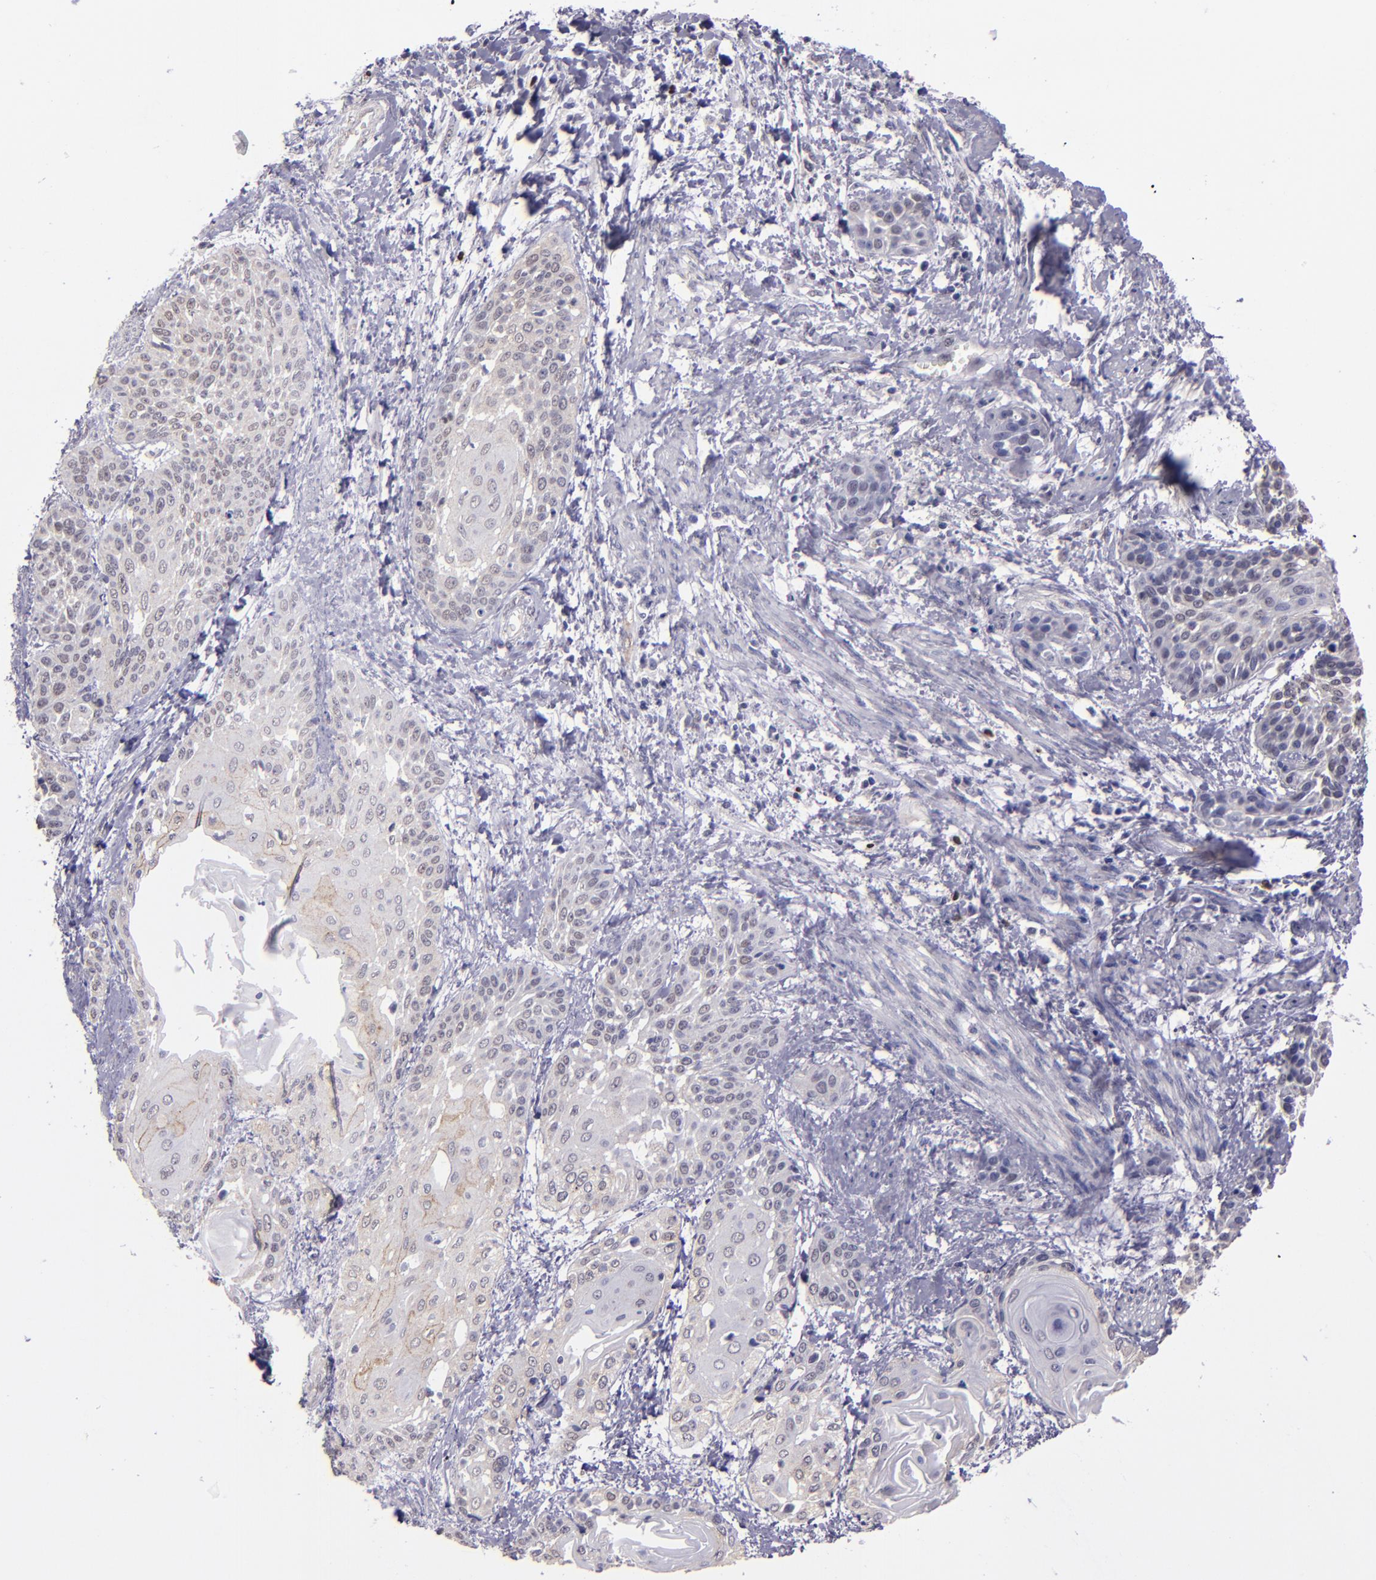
{"staining": {"intensity": "weak", "quantity": "<25%", "location": "cytoplasmic/membranous,nuclear"}, "tissue": "cervical cancer", "cell_type": "Tumor cells", "image_type": "cancer", "snomed": [{"axis": "morphology", "description": "Squamous cell carcinoma, NOS"}, {"axis": "topography", "description": "Cervix"}], "caption": "Tumor cells are negative for brown protein staining in cervical squamous cell carcinoma.", "gene": "CEBPE", "patient": {"sex": "female", "age": 57}}